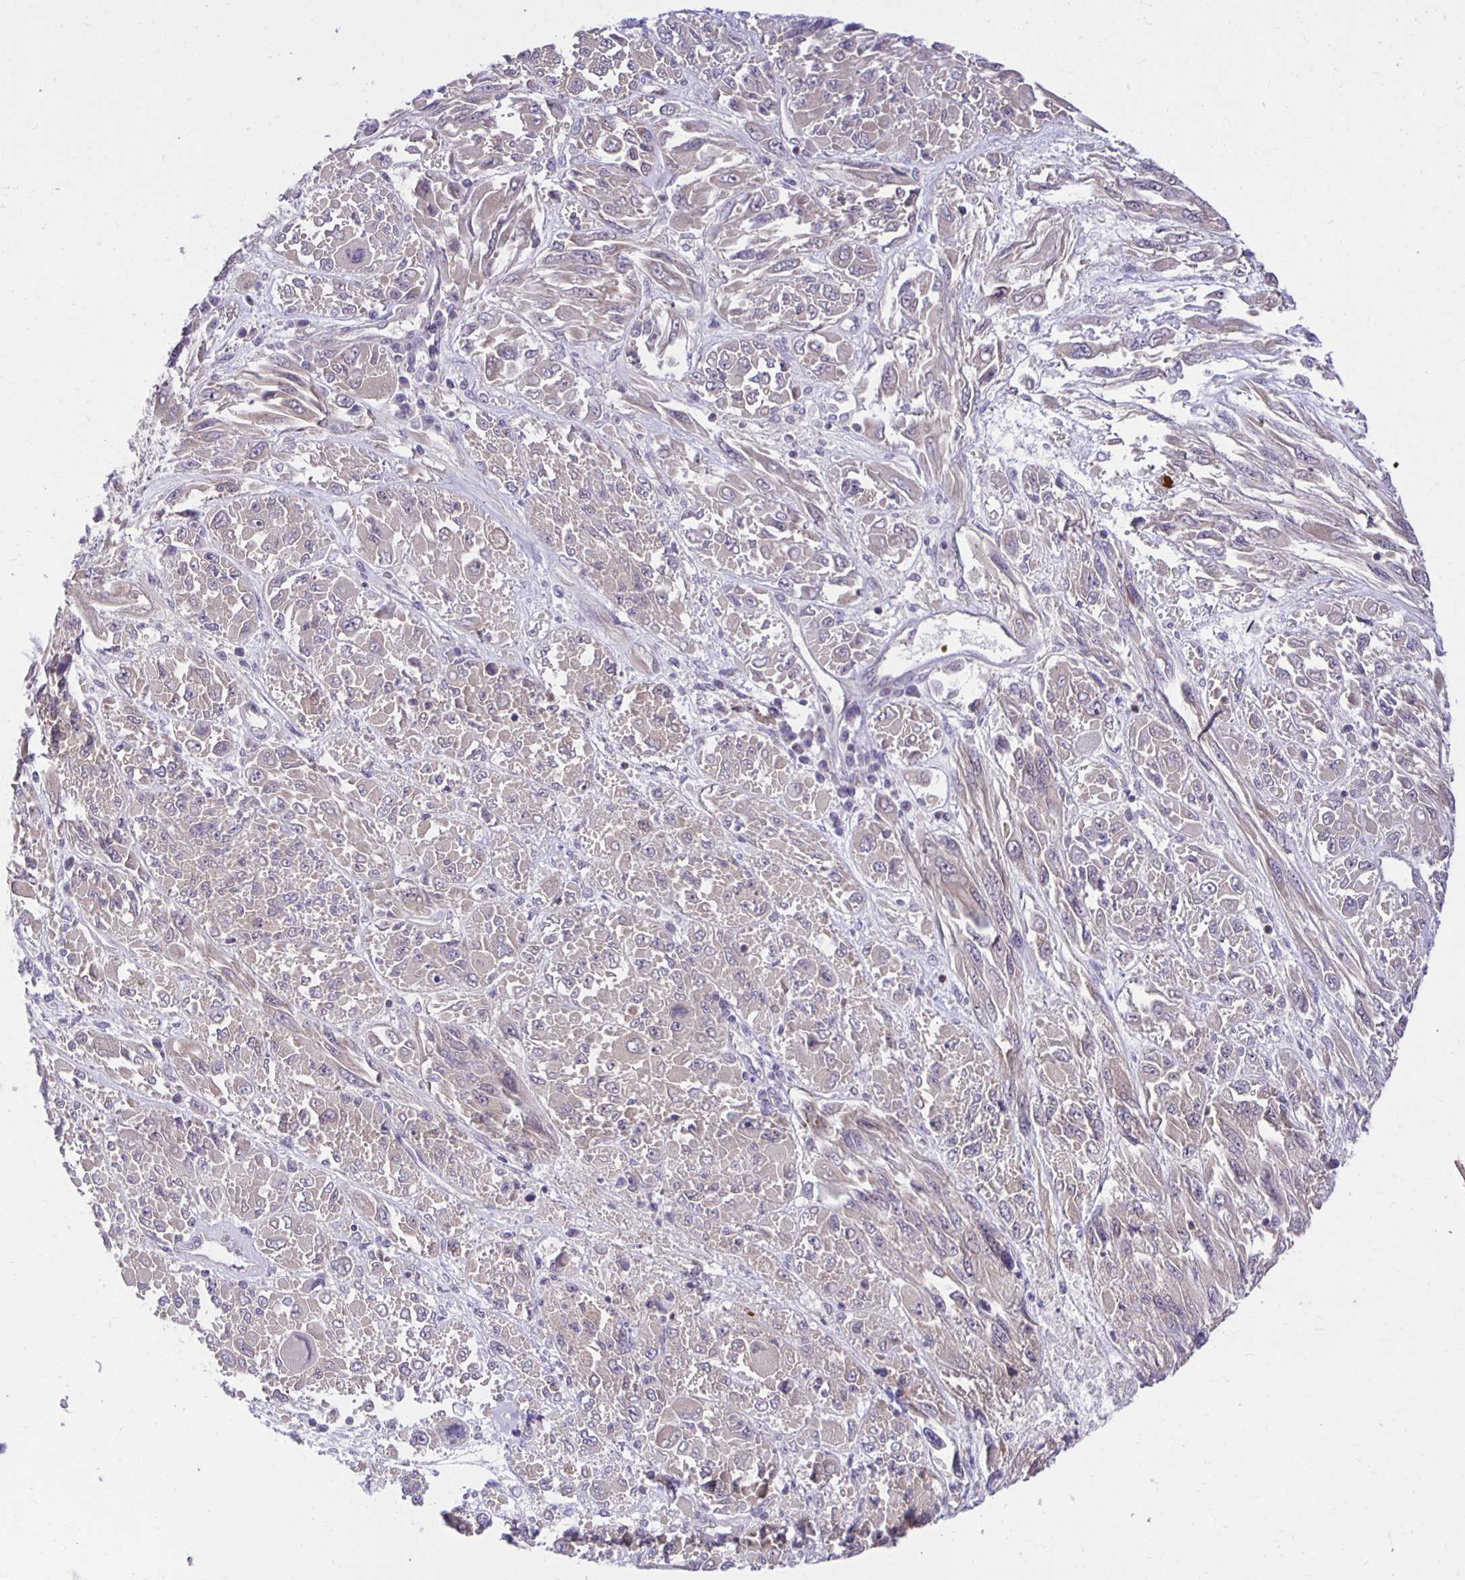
{"staining": {"intensity": "negative", "quantity": "none", "location": "none"}, "tissue": "melanoma", "cell_type": "Tumor cells", "image_type": "cancer", "snomed": [{"axis": "morphology", "description": "Malignant melanoma, NOS"}, {"axis": "topography", "description": "Skin"}], "caption": "Malignant melanoma was stained to show a protein in brown. There is no significant expression in tumor cells.", "gene": "MIEN1", "patient": {"sex": "female", "age": 91}}